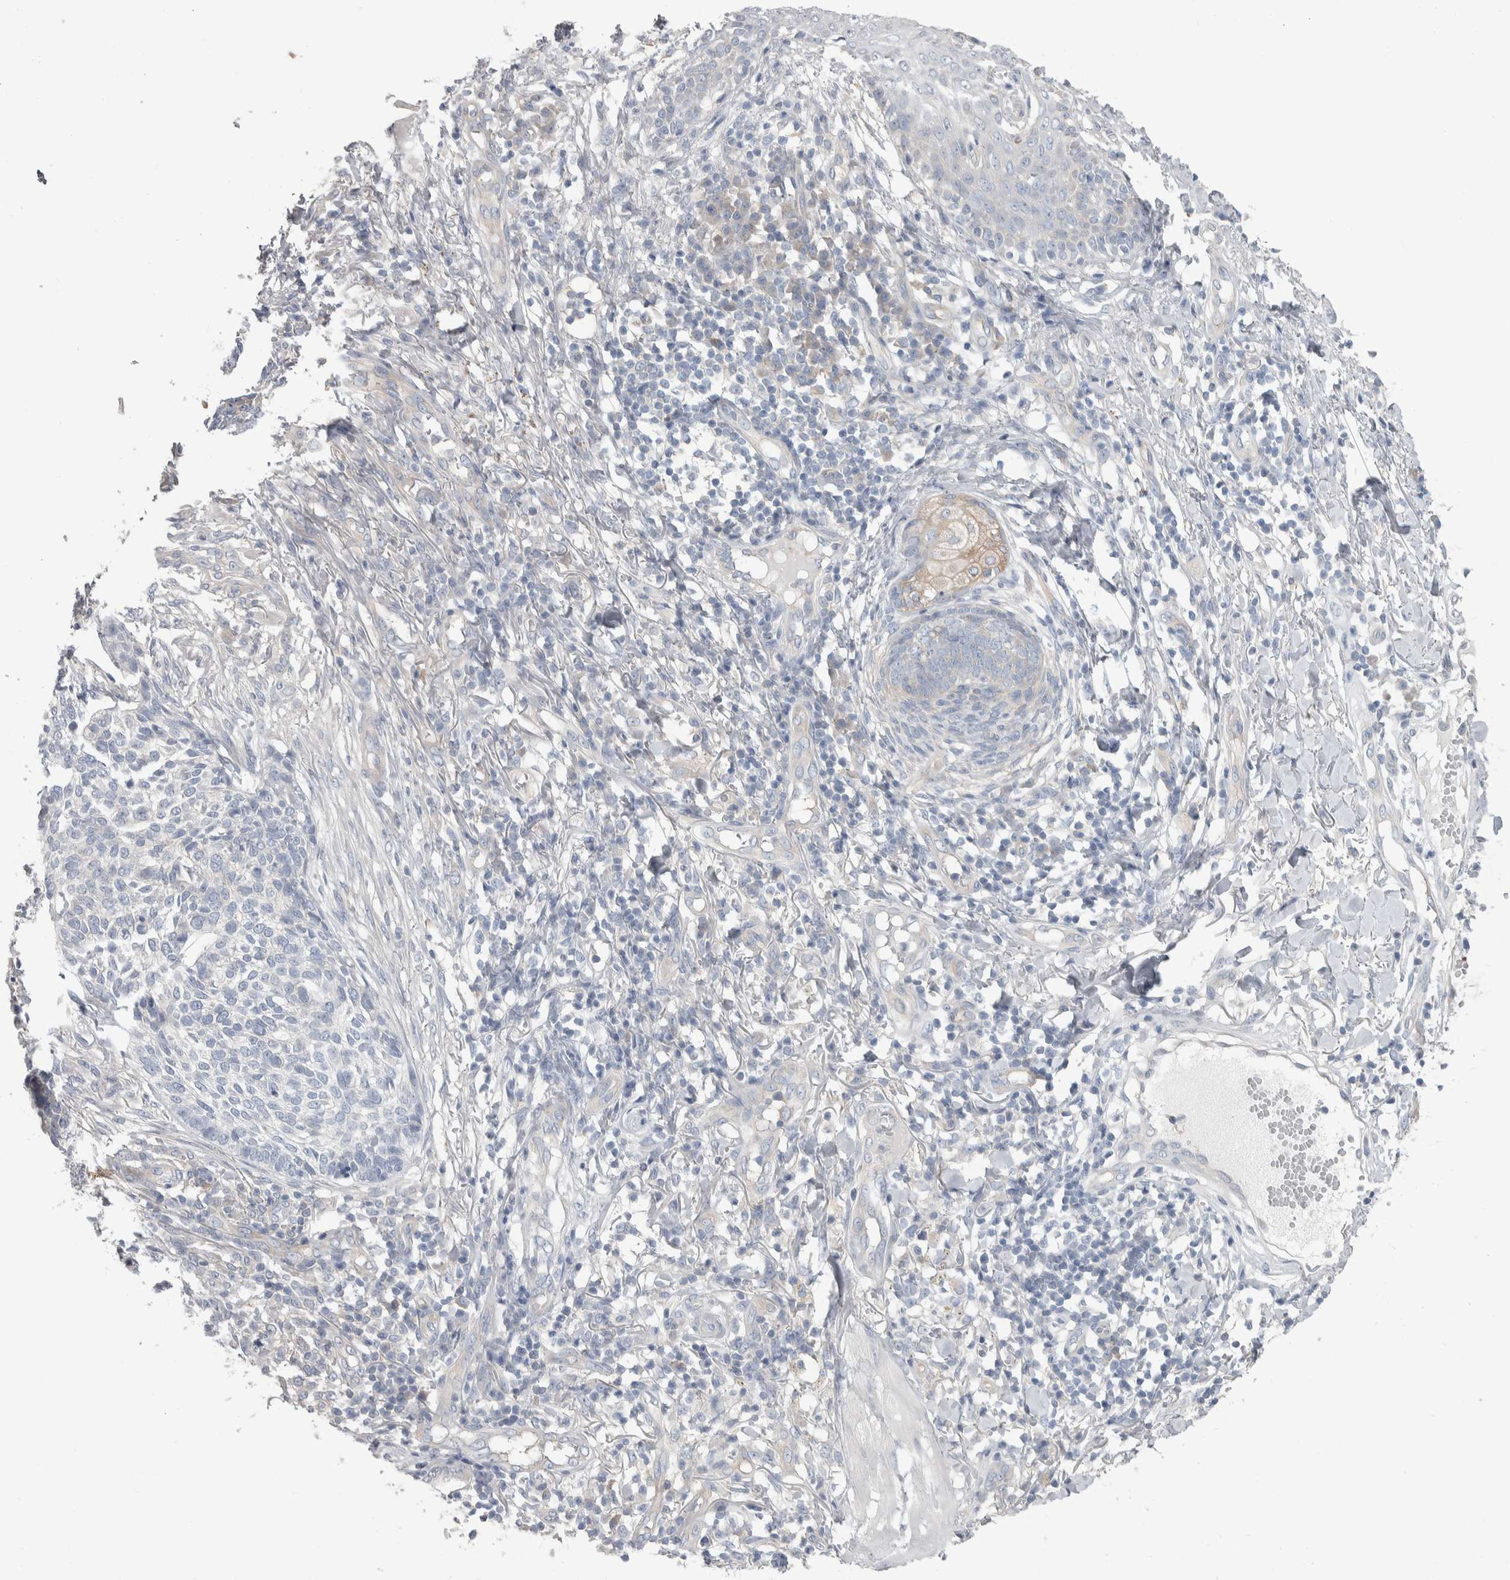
{"staining": {"intensity": "negative", "quantity": "none", "location": "none"}, "tissue": "skin cancer", "cell_type": "Tumor cells", "image_type": "cancer", "snomed": [{"axis": "morphology", "description": "Basal cell carcinoma"}, {"axis": "topography", "description": "Skin"}], "caption": "Tumor cells are negative for brown protein staining in skin cancer (basal cell carcinoma).", "gene": "GPHN", "patient": {"sex": "female", "age": 64}}